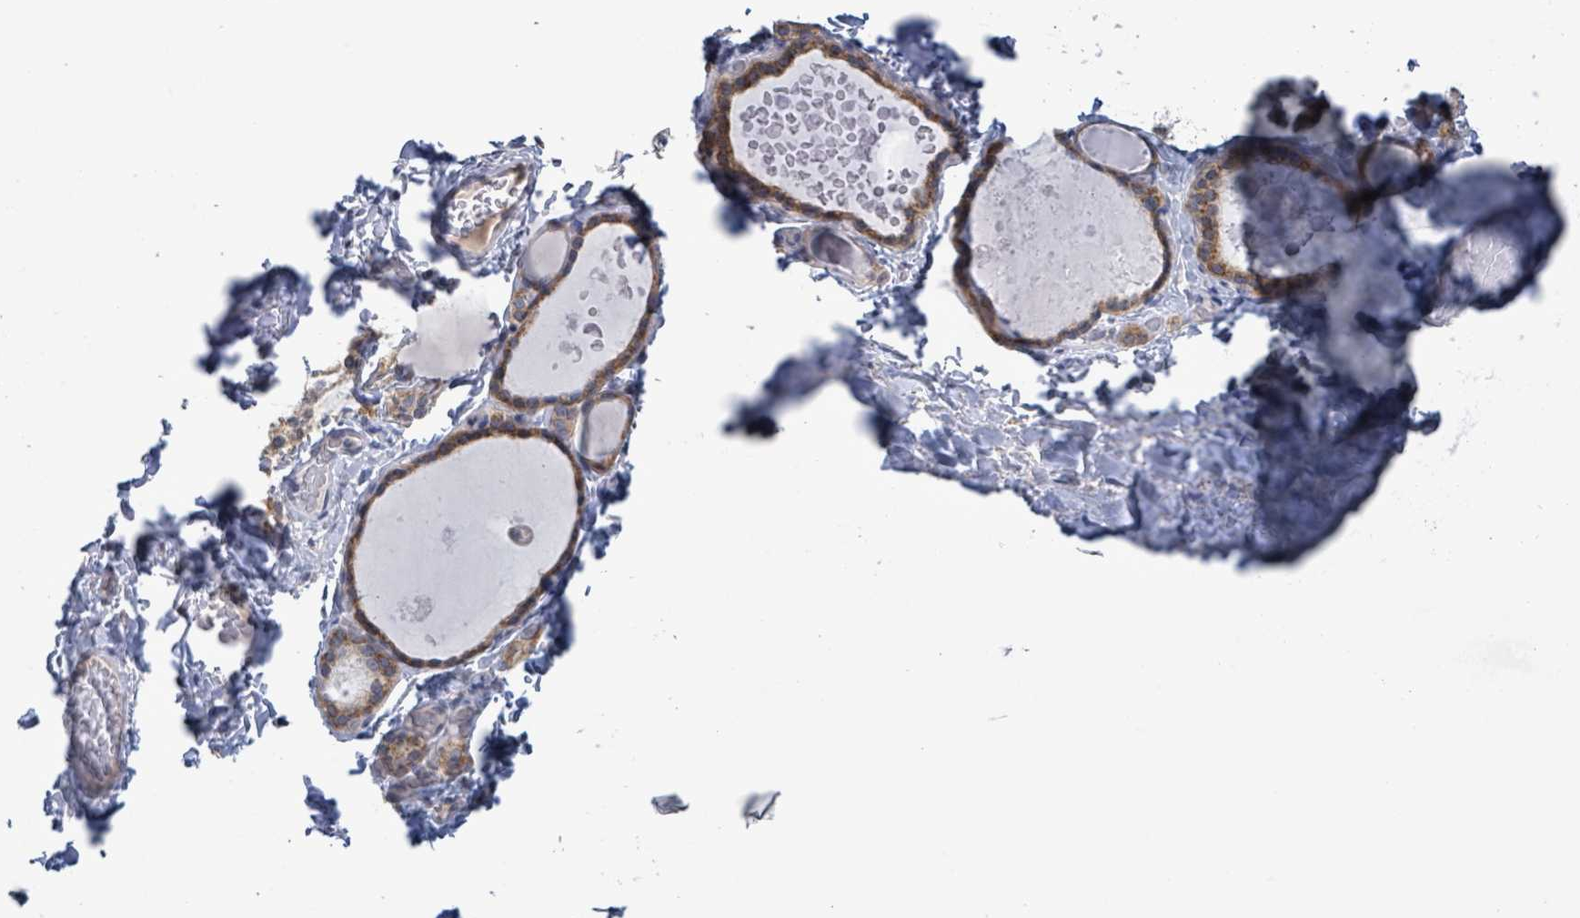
{"staining": {"intensity": "moderate", "quantity": ">75%", "location": "cytoplasmic/membranous"}, "tissue": "thyroid gland", "cell_type": "Glandular cells", "image_type": "normal", "snomed": [{"axis": "morphology", "description": "Normal tissue, NOS"}, {"axis": "topography", "description": "Thyroid gland"}], "caption": "Immunohistochemistry histopathology image of normal human thyroid gland stained for a protein (brown), which displays medium levels of moderate cytoplasmic/membranous positivity in about >75% of glandular cells.", "gene": "COQ10B", "patient": {"sex": "female", "age": 46}}